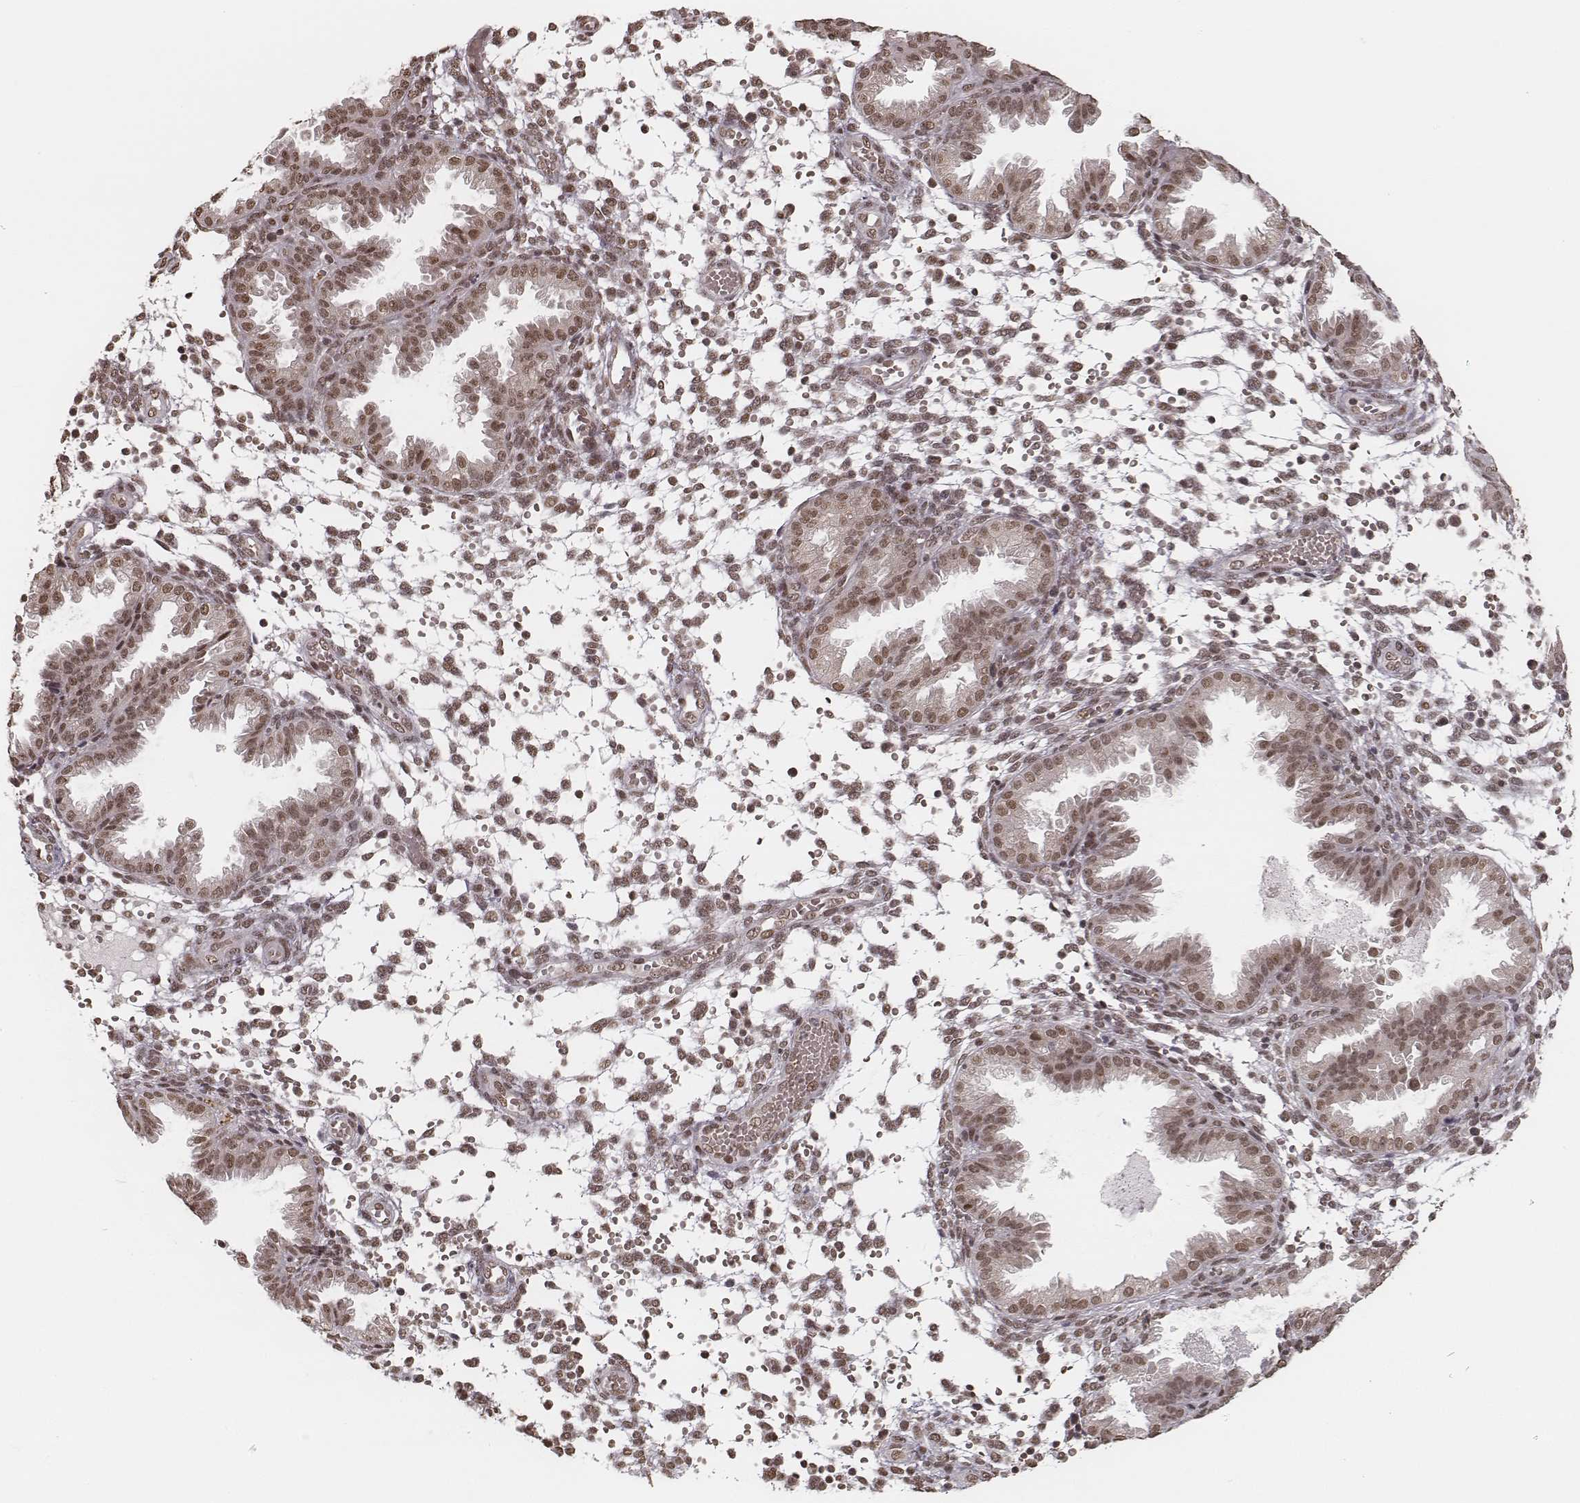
{"staining": {"intensity": "moderate", "quantity": ">75%", "location": "nuclear"}, "tissue": "endometrium", "cell_type": "Cells in endometrial stroma", "image_type": "normal", "snomed": [{"axis": "morphology", "description": "Normal tissue, NOS"}, {"axis": "topography", "description": "Endometrium"}], "caption": "Protein staining of benign endometrium demonstrates moderate nuclear expression in about >75% of cells in endometrial stroma.", "gene": "HMGA2", "patient": {"sex": "female", "age": 33}}